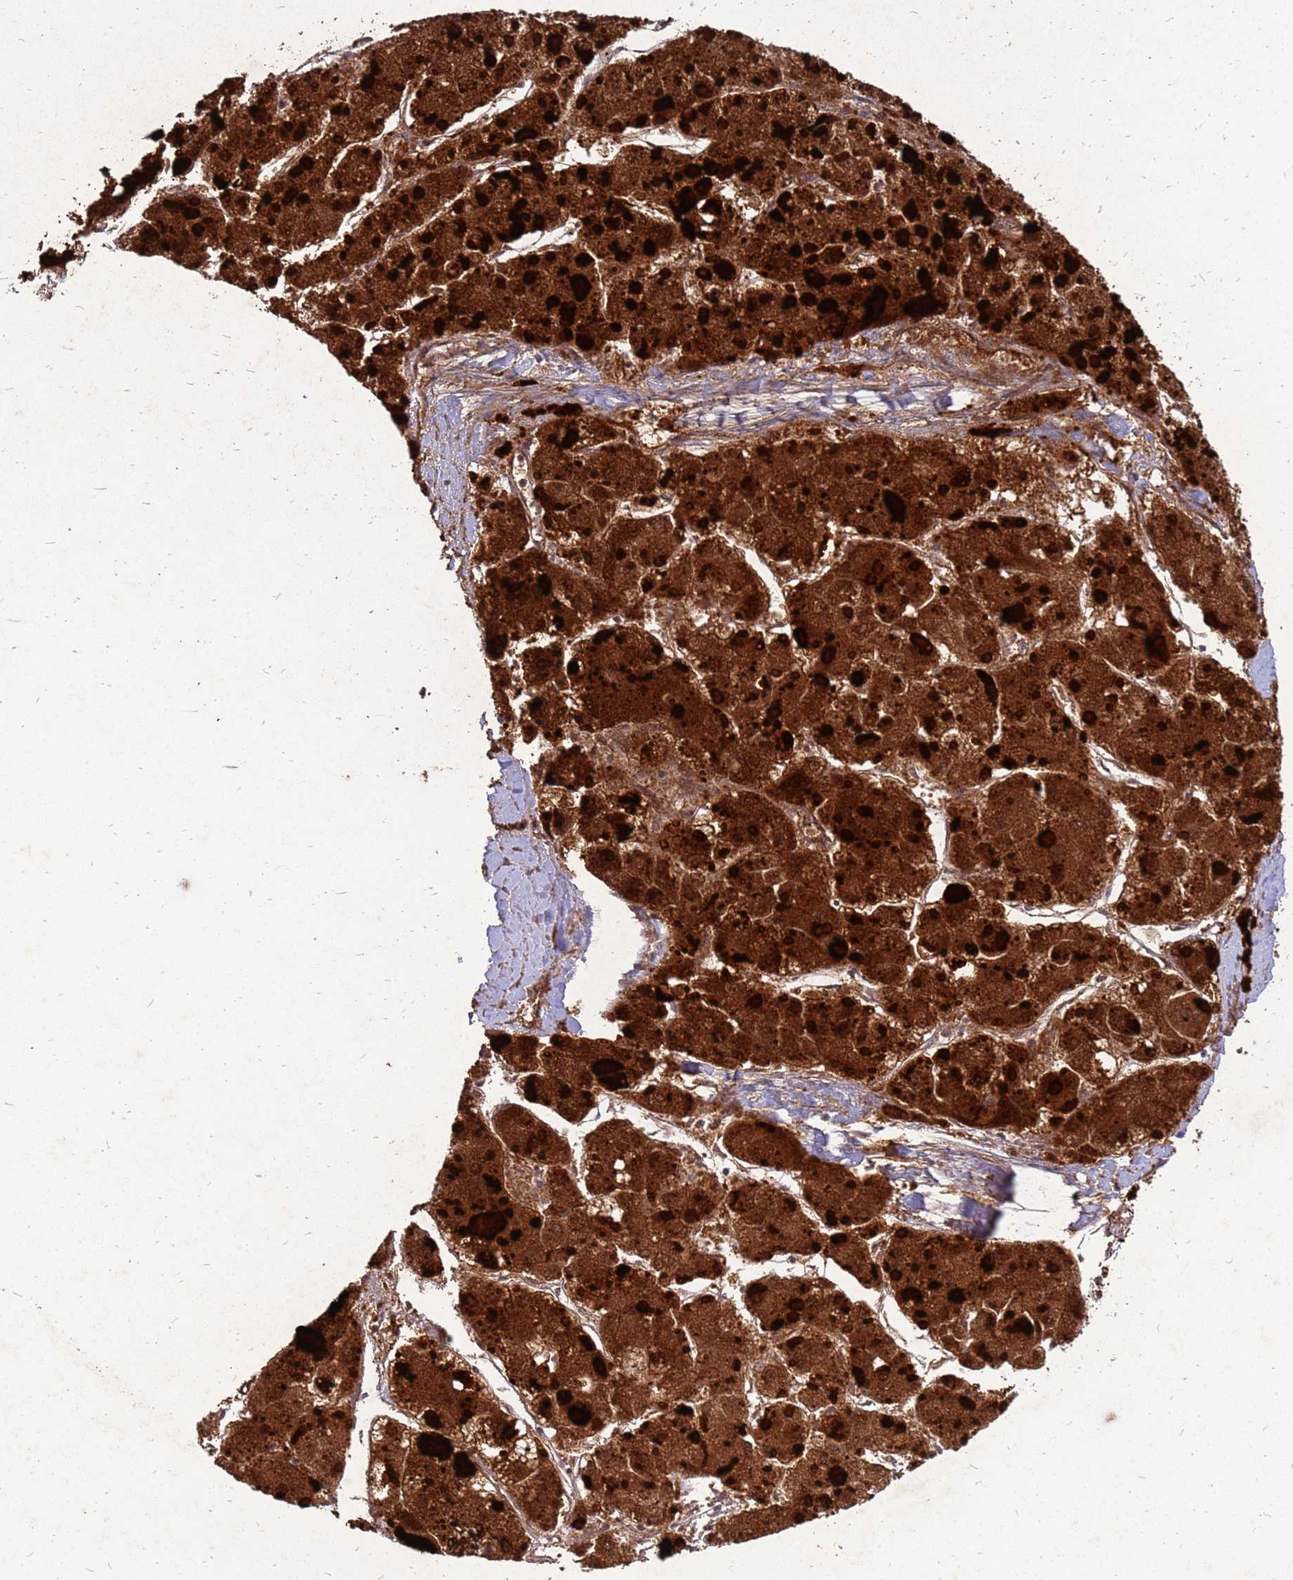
{"staining": {"intensity": "strong", "quantity": ">75%", "location": "cytoplasmic/membranous,nuclear"}, "tissue": "liver cancer", "cell_type": "Tumor cells", "image_type": "cancer", "snomed": [{"axis": "morphology", "description": "Carcinoma, Hepatocellular, NOS"}, {"axis": "topography", "description": "Liver"}], "caption": "Tumor cells display high levels of strong cytoplasmic/membranous and nuclear positivity in about >75% of cells in human liver hepatocellular carcinoma.", "gene": "AKR1C1", "patient": {"sex": "female", "age": 73}}